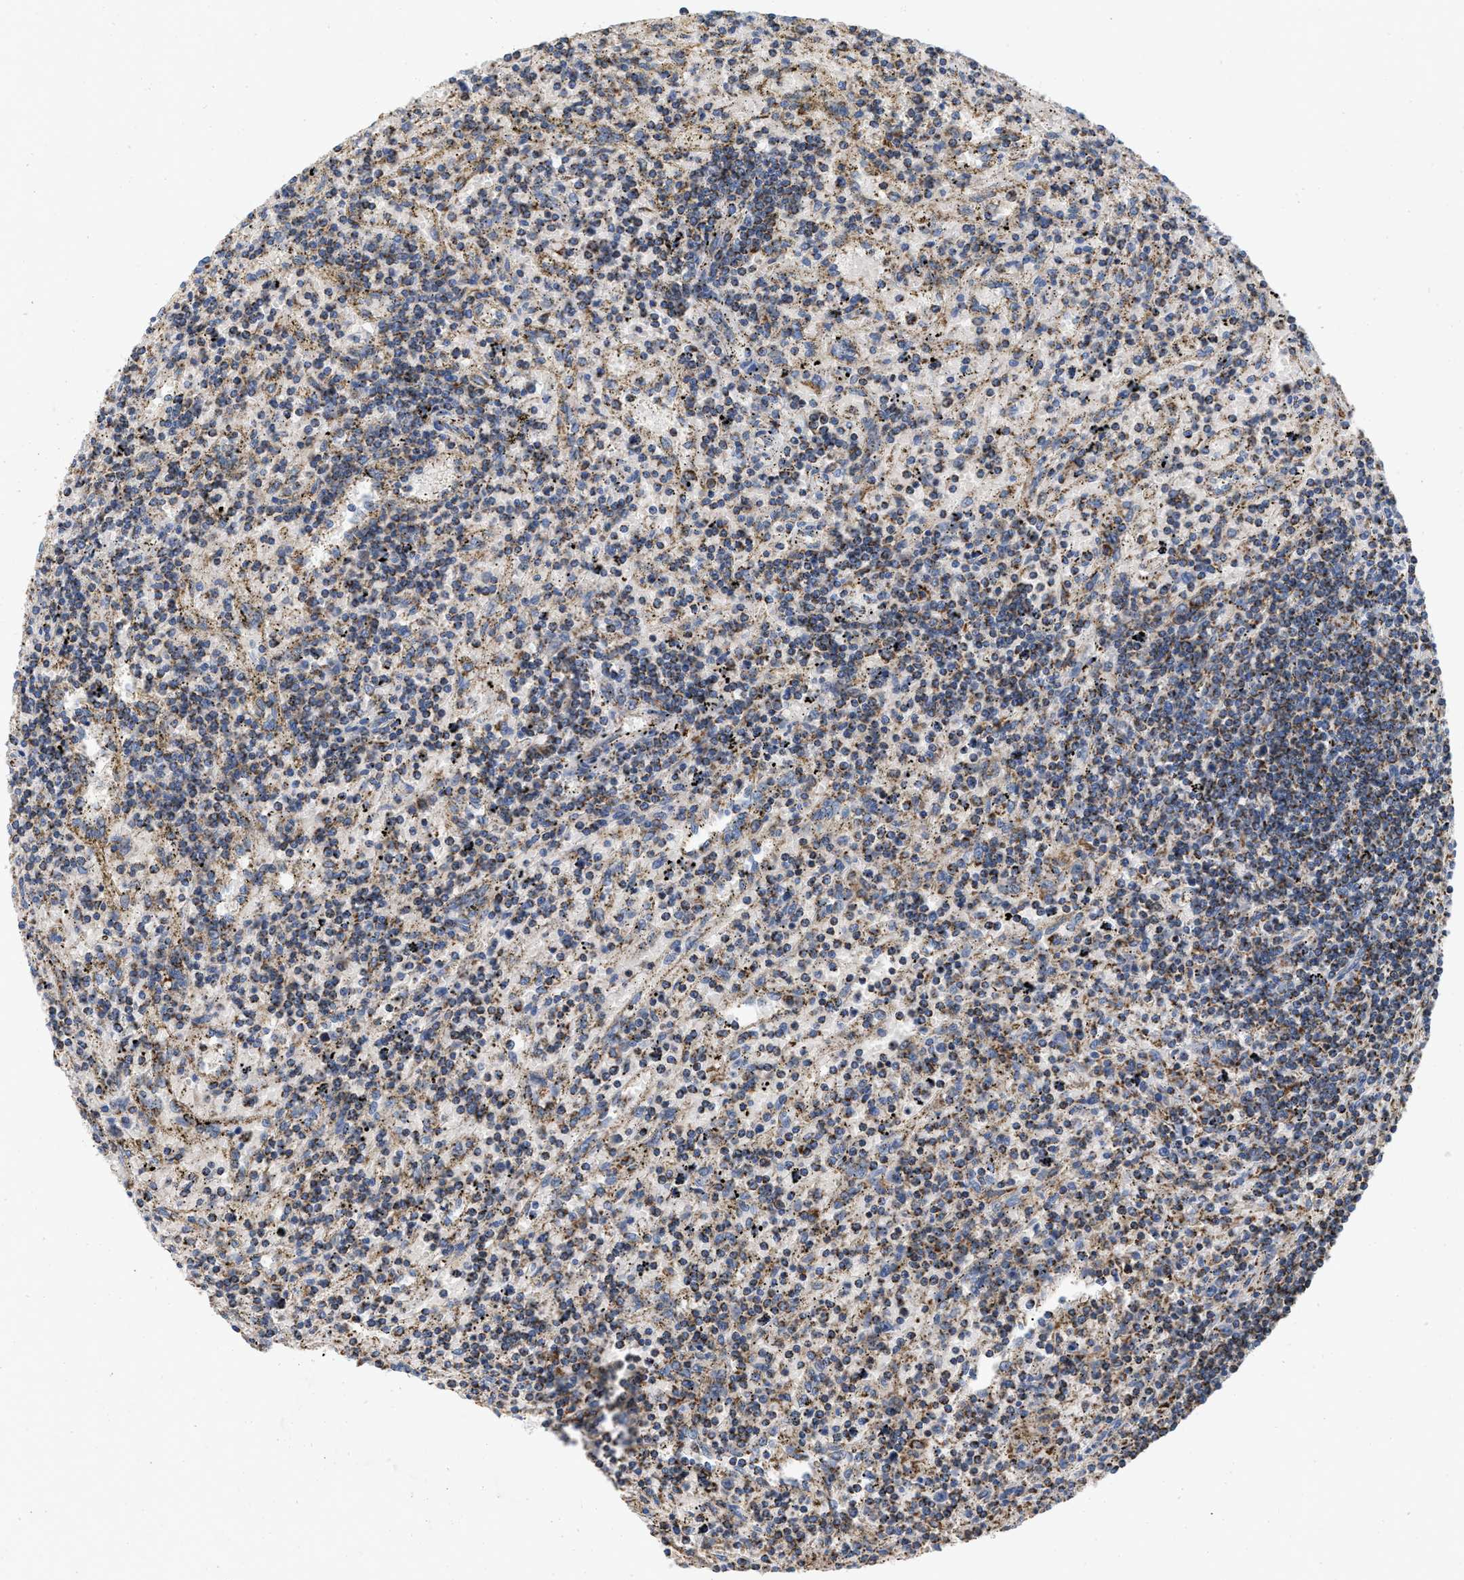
{"staining": {"intensity": "strong", "quantity": ">75%", "location": "cytoplasmic/membranous"}, "tissue": "lymphoma", "cell_type": "Tumor cells", "image_type": "cancer", "snomed": [{"axis": "morphology", "description": "Malignant lymphoma, non-Hodgkin's type, Low grade"}, {"axis": "topography", "description": "Spleen"}], "caption": "The histopathology image shows a brown stain indicating the presence of a protein in the cytoplasmic/membranous of tumor cells in lymphoma. Nuclei are stained in blue.", "gene": "GRB10", "patient": {"sex": "male", "age": 76}}